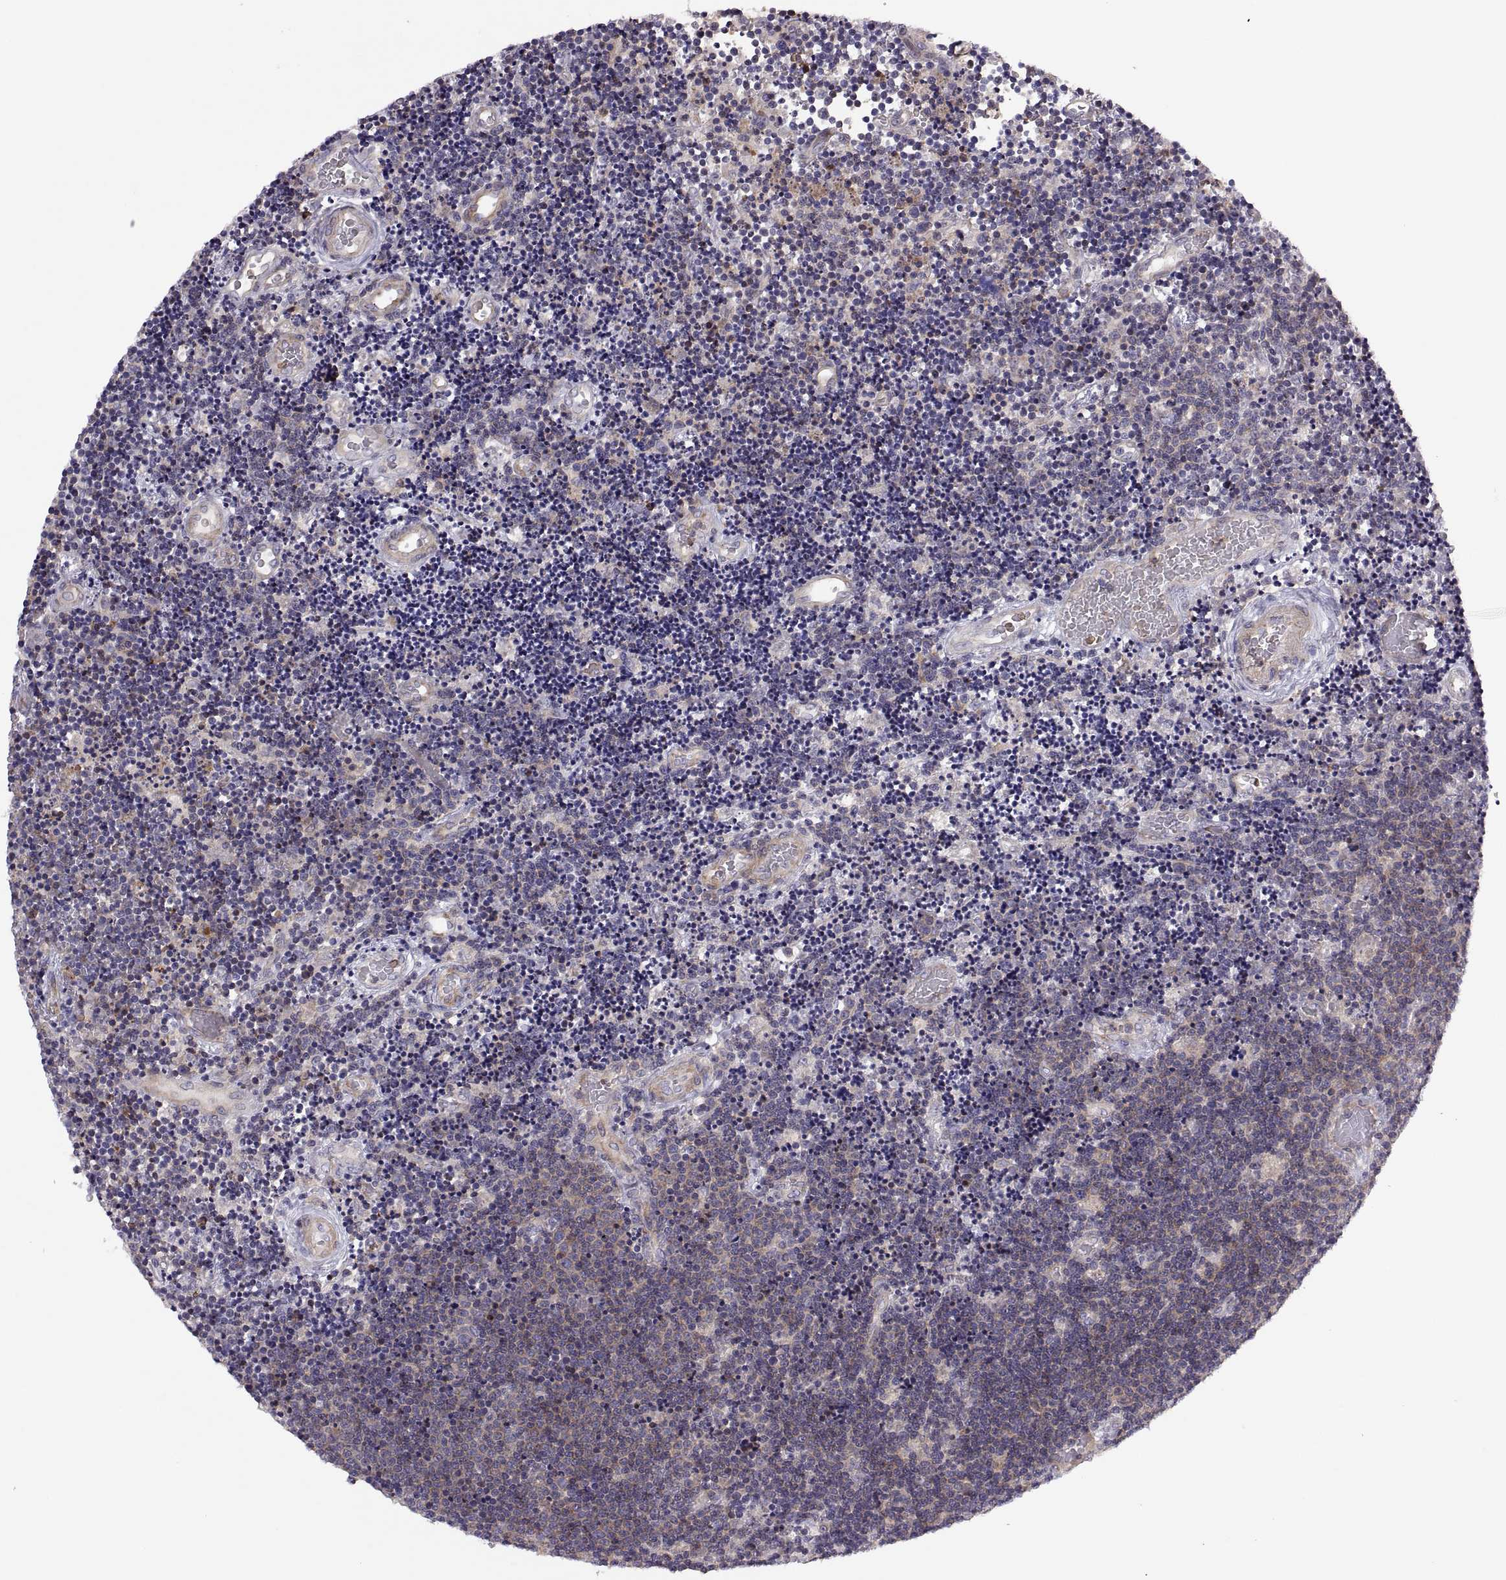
{"staining": {"intensity": "moderate", "quantity": ">75%", "location": "cytoplasmic/membranous"}, "tissue": "lymphoma", "cell_type": "Tumor cells", "image_type": "cancer", "snomed": [{"axis": "morphology", "description": "Malignant lymphoma, non-Hodgkin's type, Low grade"}, {"axis": "topography", "description": "Brain"}], "caption": "Moderate cytoplasmic/membranous positivity is identified in approximately >75% of tumor cells in lymphoma.", "gene": "SPATA32", "patient": {"sex": "female", "age": 66}}